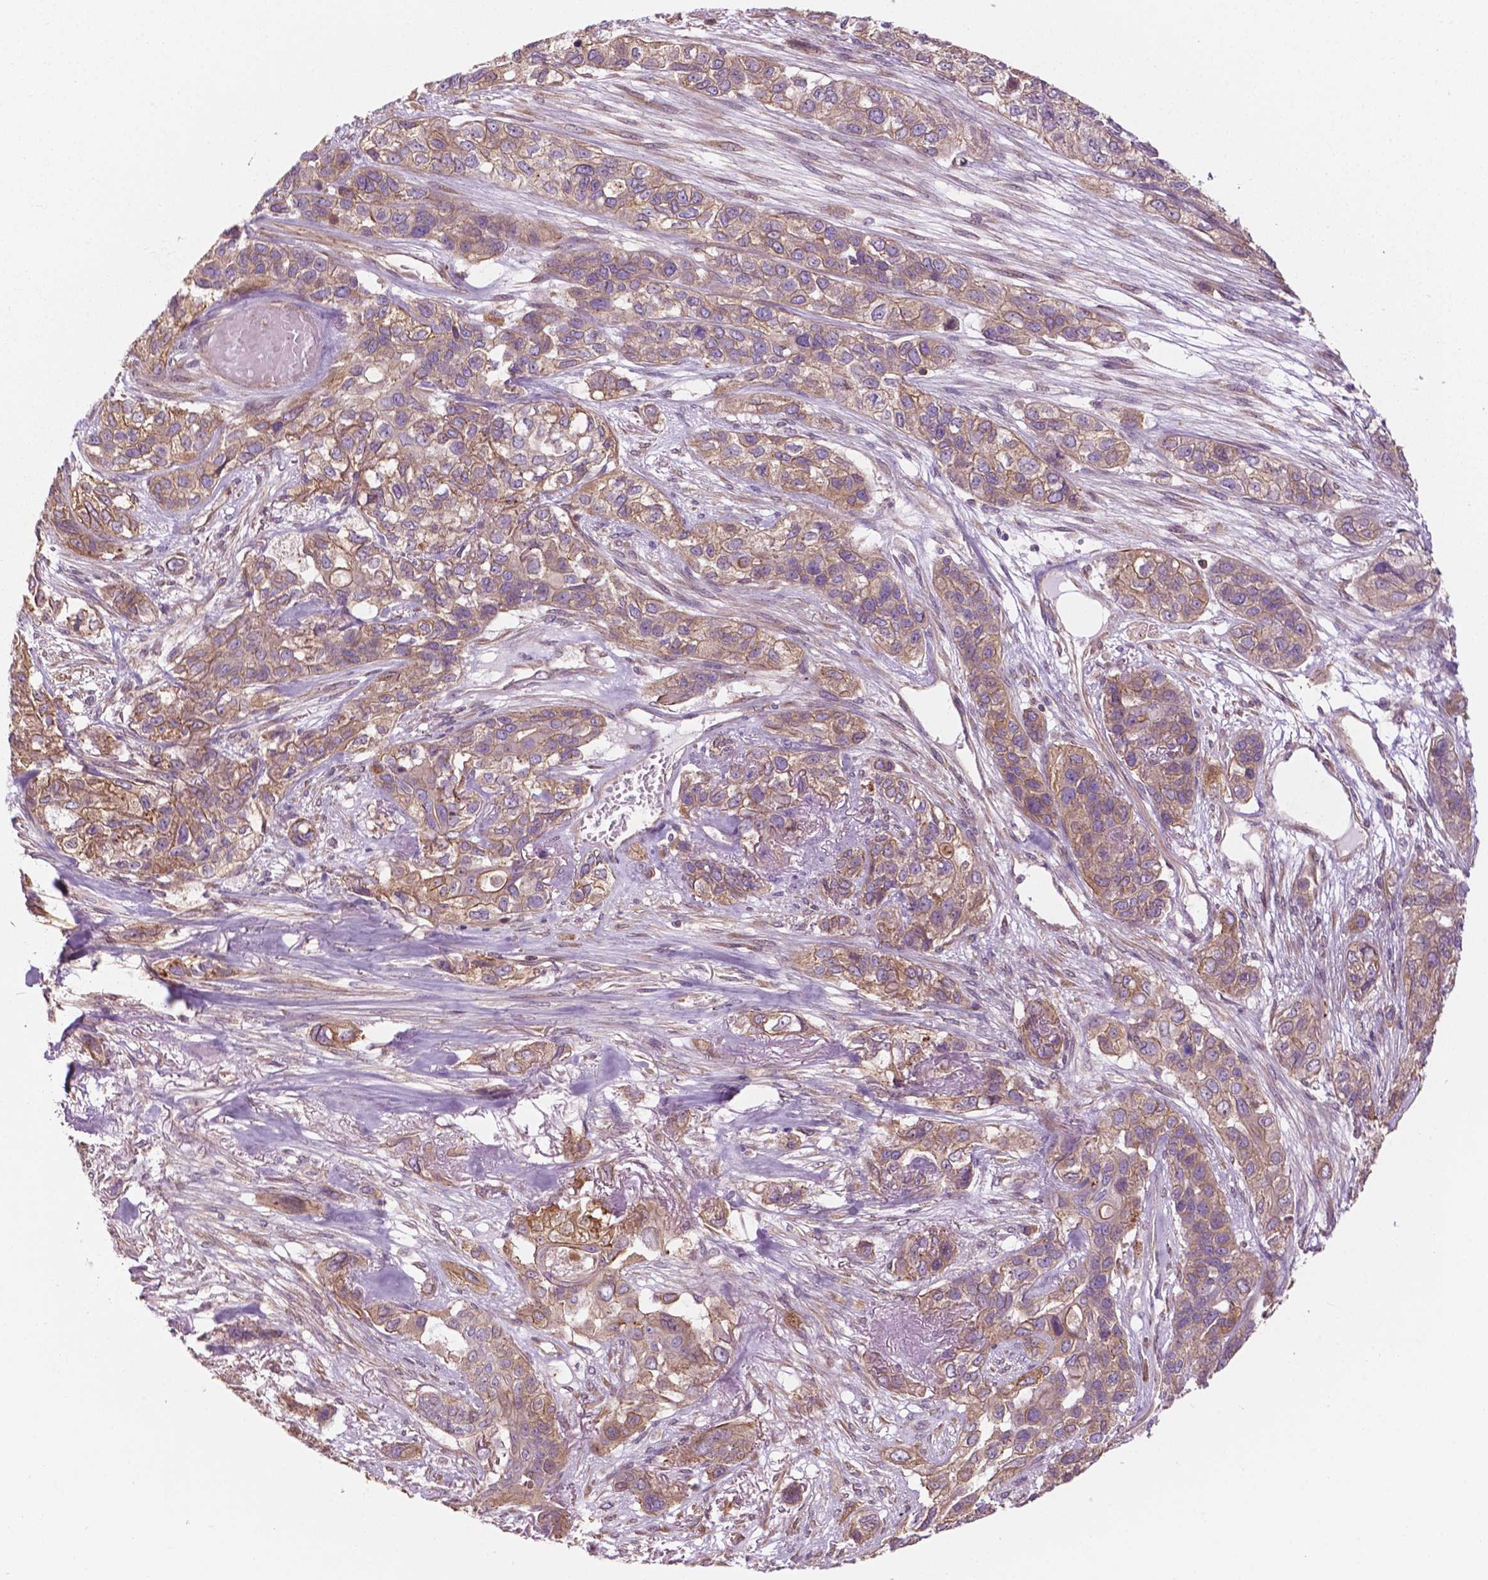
{"staining": {"intensity": "moderate", "quantity": "25%-75%", "location": "cytoplasmic/membranous"}, "tissue": "lung cancer", "cell_type": "Tumor cells", "image_type": "cancer", "snomed": [{"axis": "morphology", "description": "Squamous cell carcinoma, NOS"}, {"axis": "topography", "description": "Lung"}], "caption": "An image of lung cancer stained for a protein exhibits moderate cytoplasmic/membranous brown staining in tumor cells.", "gene": "SURF4", "patient": {"sex": "female", "age": 70}}